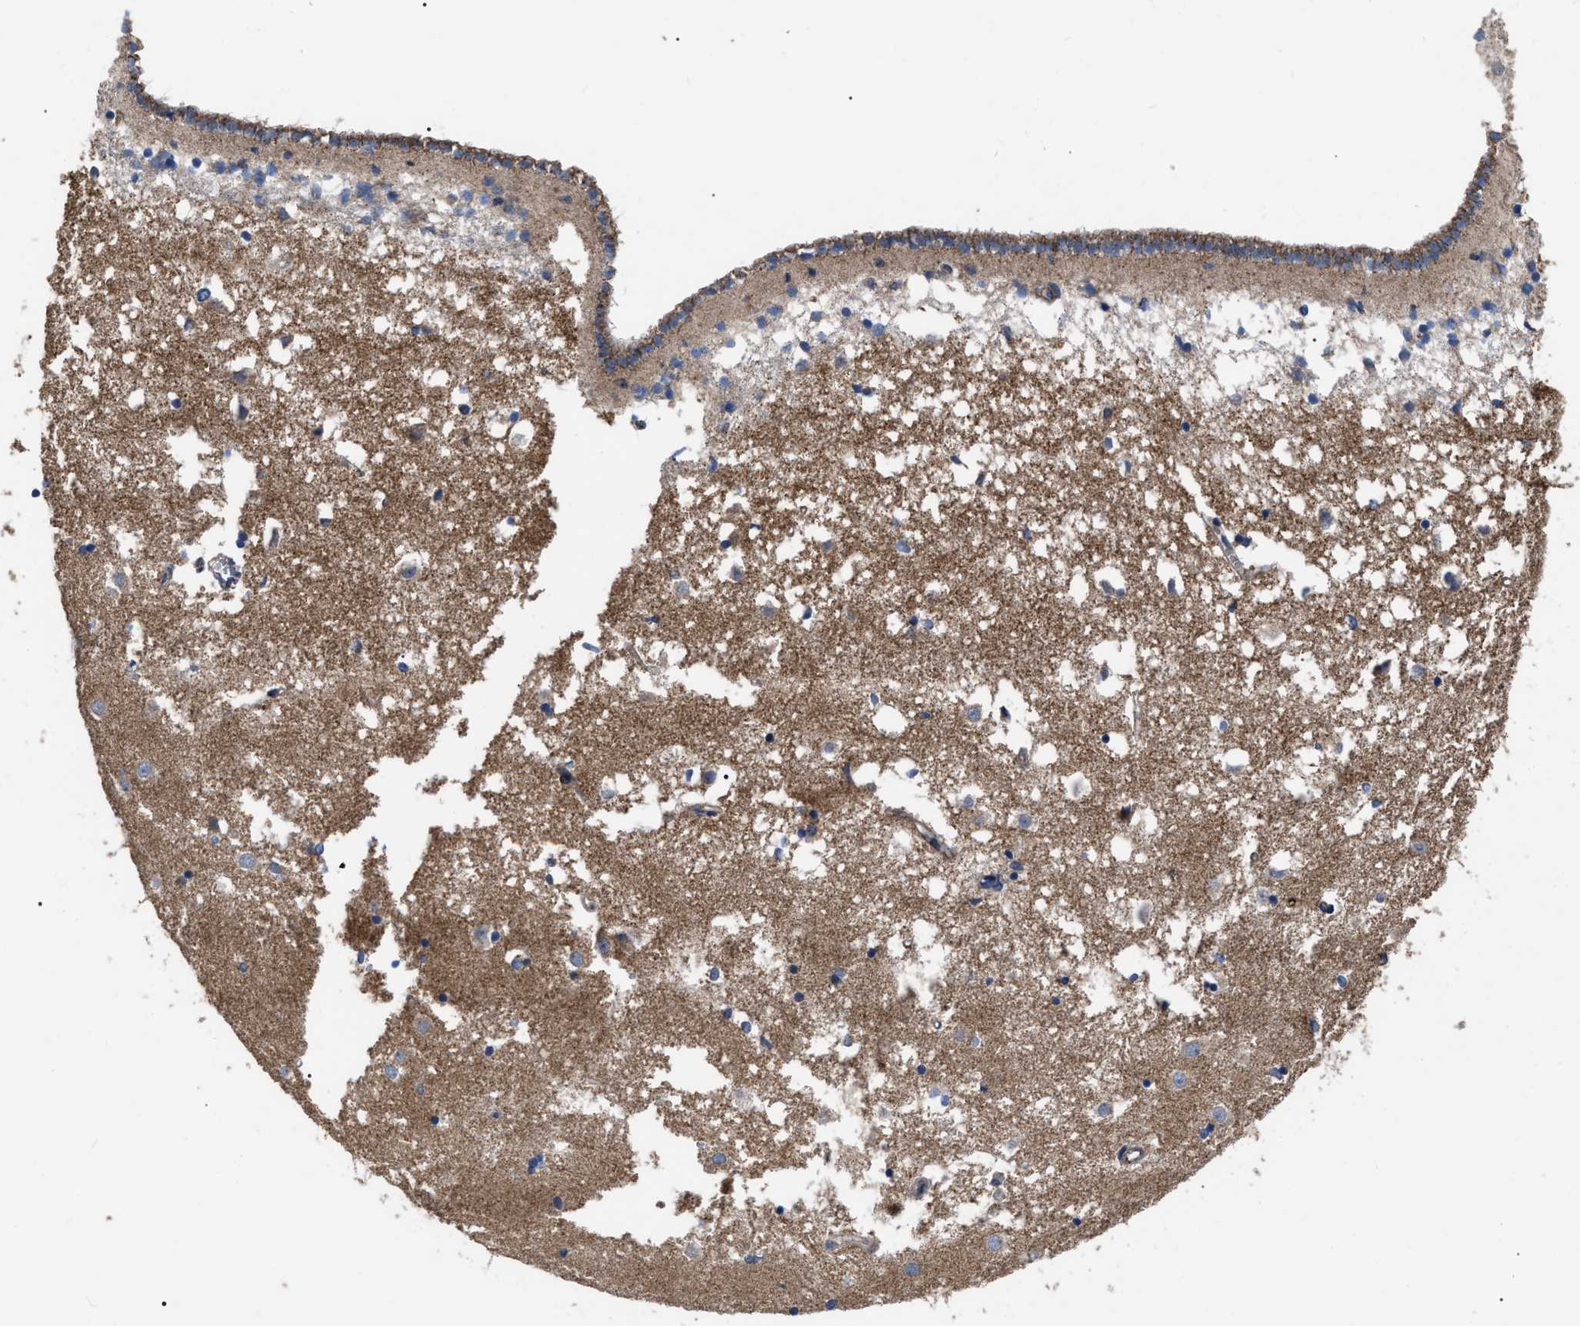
{"staining": {"intensity": "negative", "quantity": "none", "location": "none"}, "tissue": "caudate", "cell_type": "Glial cells", "image_type": "normal", "snomed": [{"axis": "morphology", "description": "Normal tissue, NOS"}, {"axis": "topography", "description": "Lateral ventricle wall"}], "caption": "IHC photomicrograph of benign human caudate stained for a protein (brown), which shows no staining in glial cells.", "gene": "FAM171A2", "patient": {"sex": "male", "age": 45}}